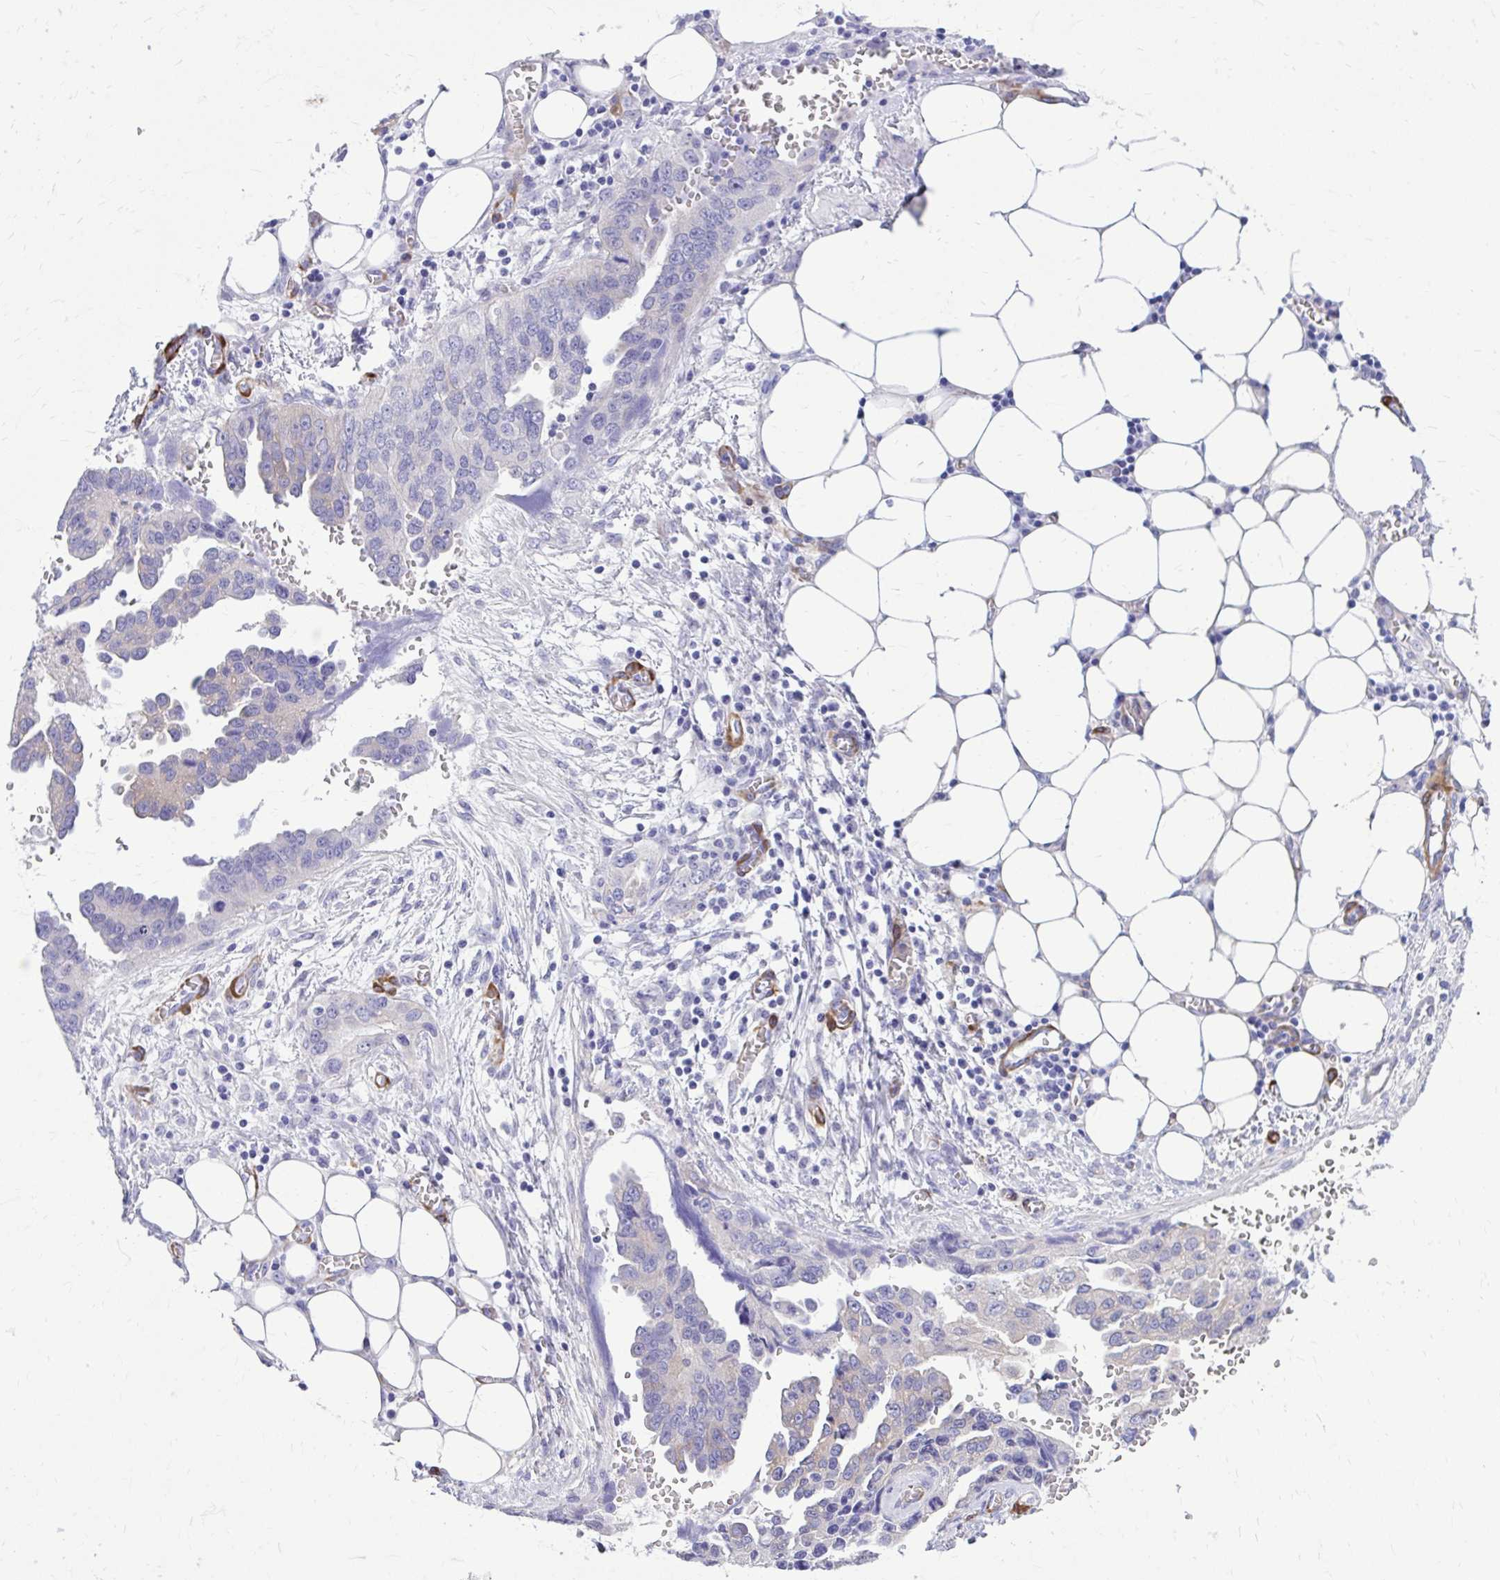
{"staining": {"intensity": "negative", "quantity": "none", "location": "none"}, "tissue": "ovarian cancer", "cell_type": "Tumor cells", "image_type": "cancer", "snomed": [{"axis": "morphology", "description": "Cystadenocarcinoma, serous, NOS"}, {"axis": "topography", "description": "Ovary"}], "caption": "IHC of ovarian cancer demonstrates no positivity in tumor cells.", "gene": "EPB41L1", "patient": {"sex": "female", "age": 75}}